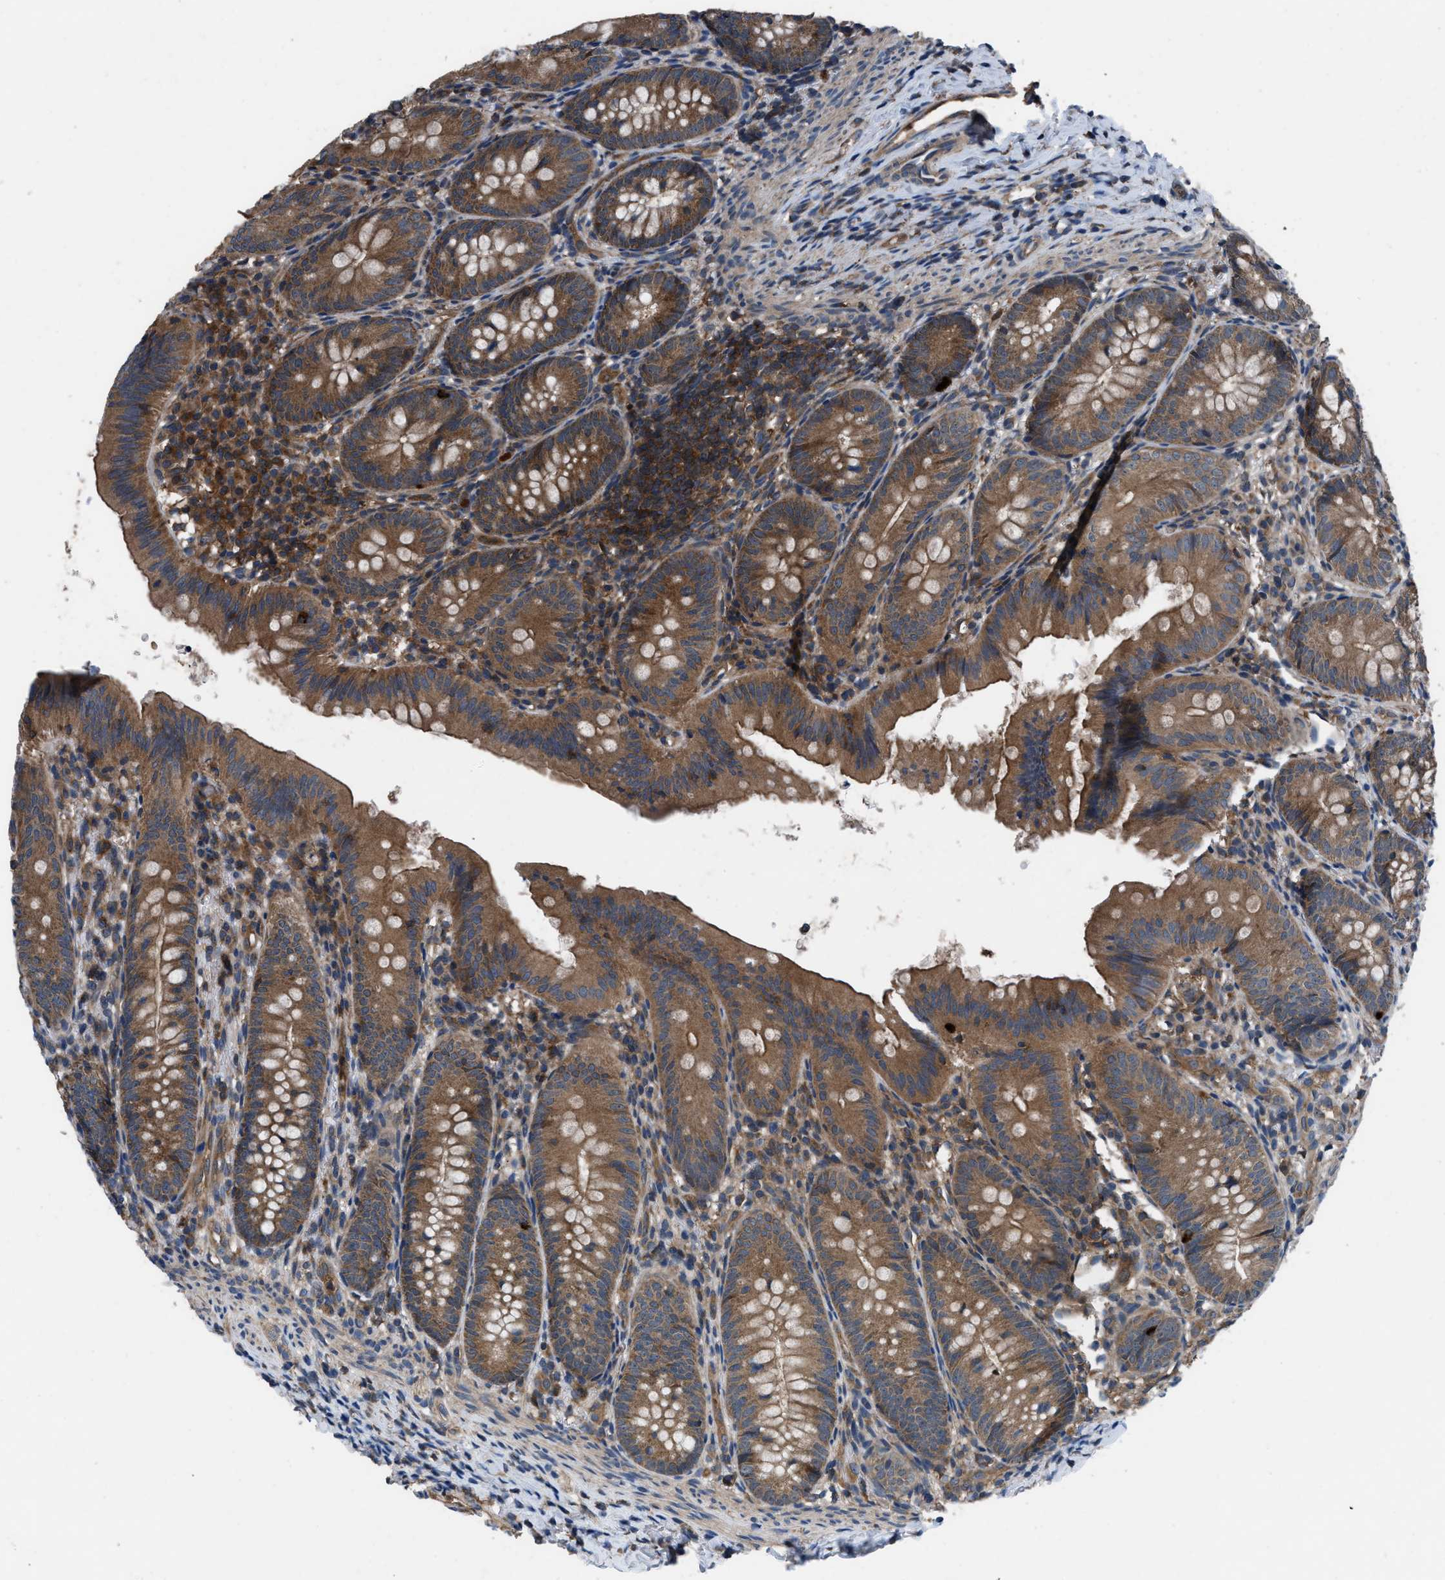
{"staining": {"intensity": "moderate", "quantity": ">75%", "location": "cytoplasmic/membranous"}, "tissue": "appendix", "cell_type": "Glandular cells", "image_type": "normal", "snomed": [{"axis": "morphology", "description": "Normal tissue, NOS"}, {"axis": "topography", "description": "Appendix"}], "caption": "Appendix stained for a protein (brown) displays moderate cytoplasmic/membranous positive expression in approximately >75% of glandular cells.", "gene": "USP25", "patient": {"sex": "male", "age": 1}}